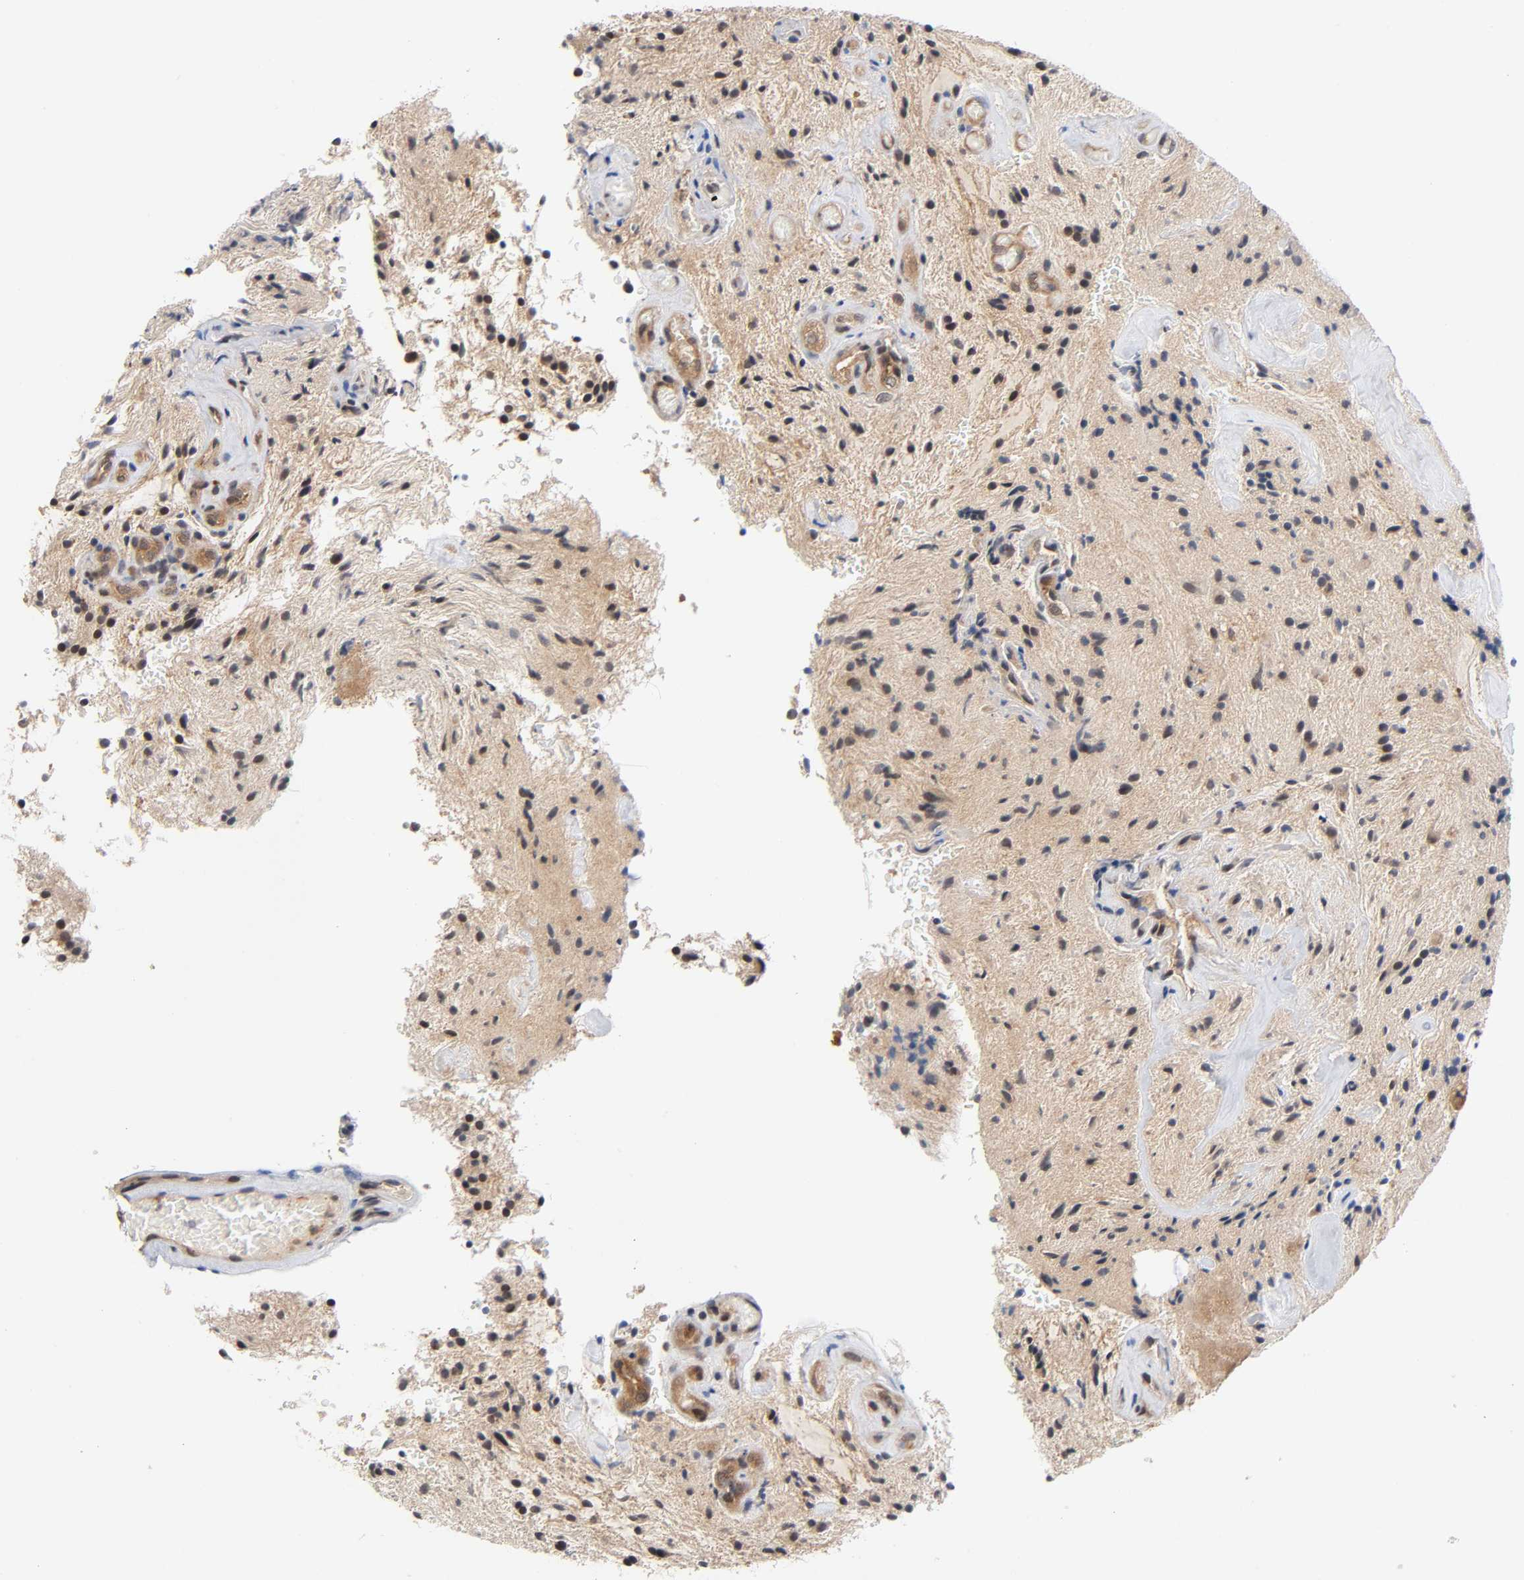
{"staining": {"intensity": "weak", "quantity": "25%-75%", "location": "cytoplasmic/membranous"}, "tissue": "glioma", "cell_type": "Tumor cells", "image_type": "cancer", "snomed": [{"axis": "morphology", "description": "Glioma, malignant, NOS"}, {"axis": "topography", "description": "Cerebellum"}], "caption": "Glioma (malignant) tissue shows weak cytoplasmic/membranous staining in about 25%-75% of tumor cells", "gene": "PRKAB1", "patient": {"sex": "female", "age": 10}}